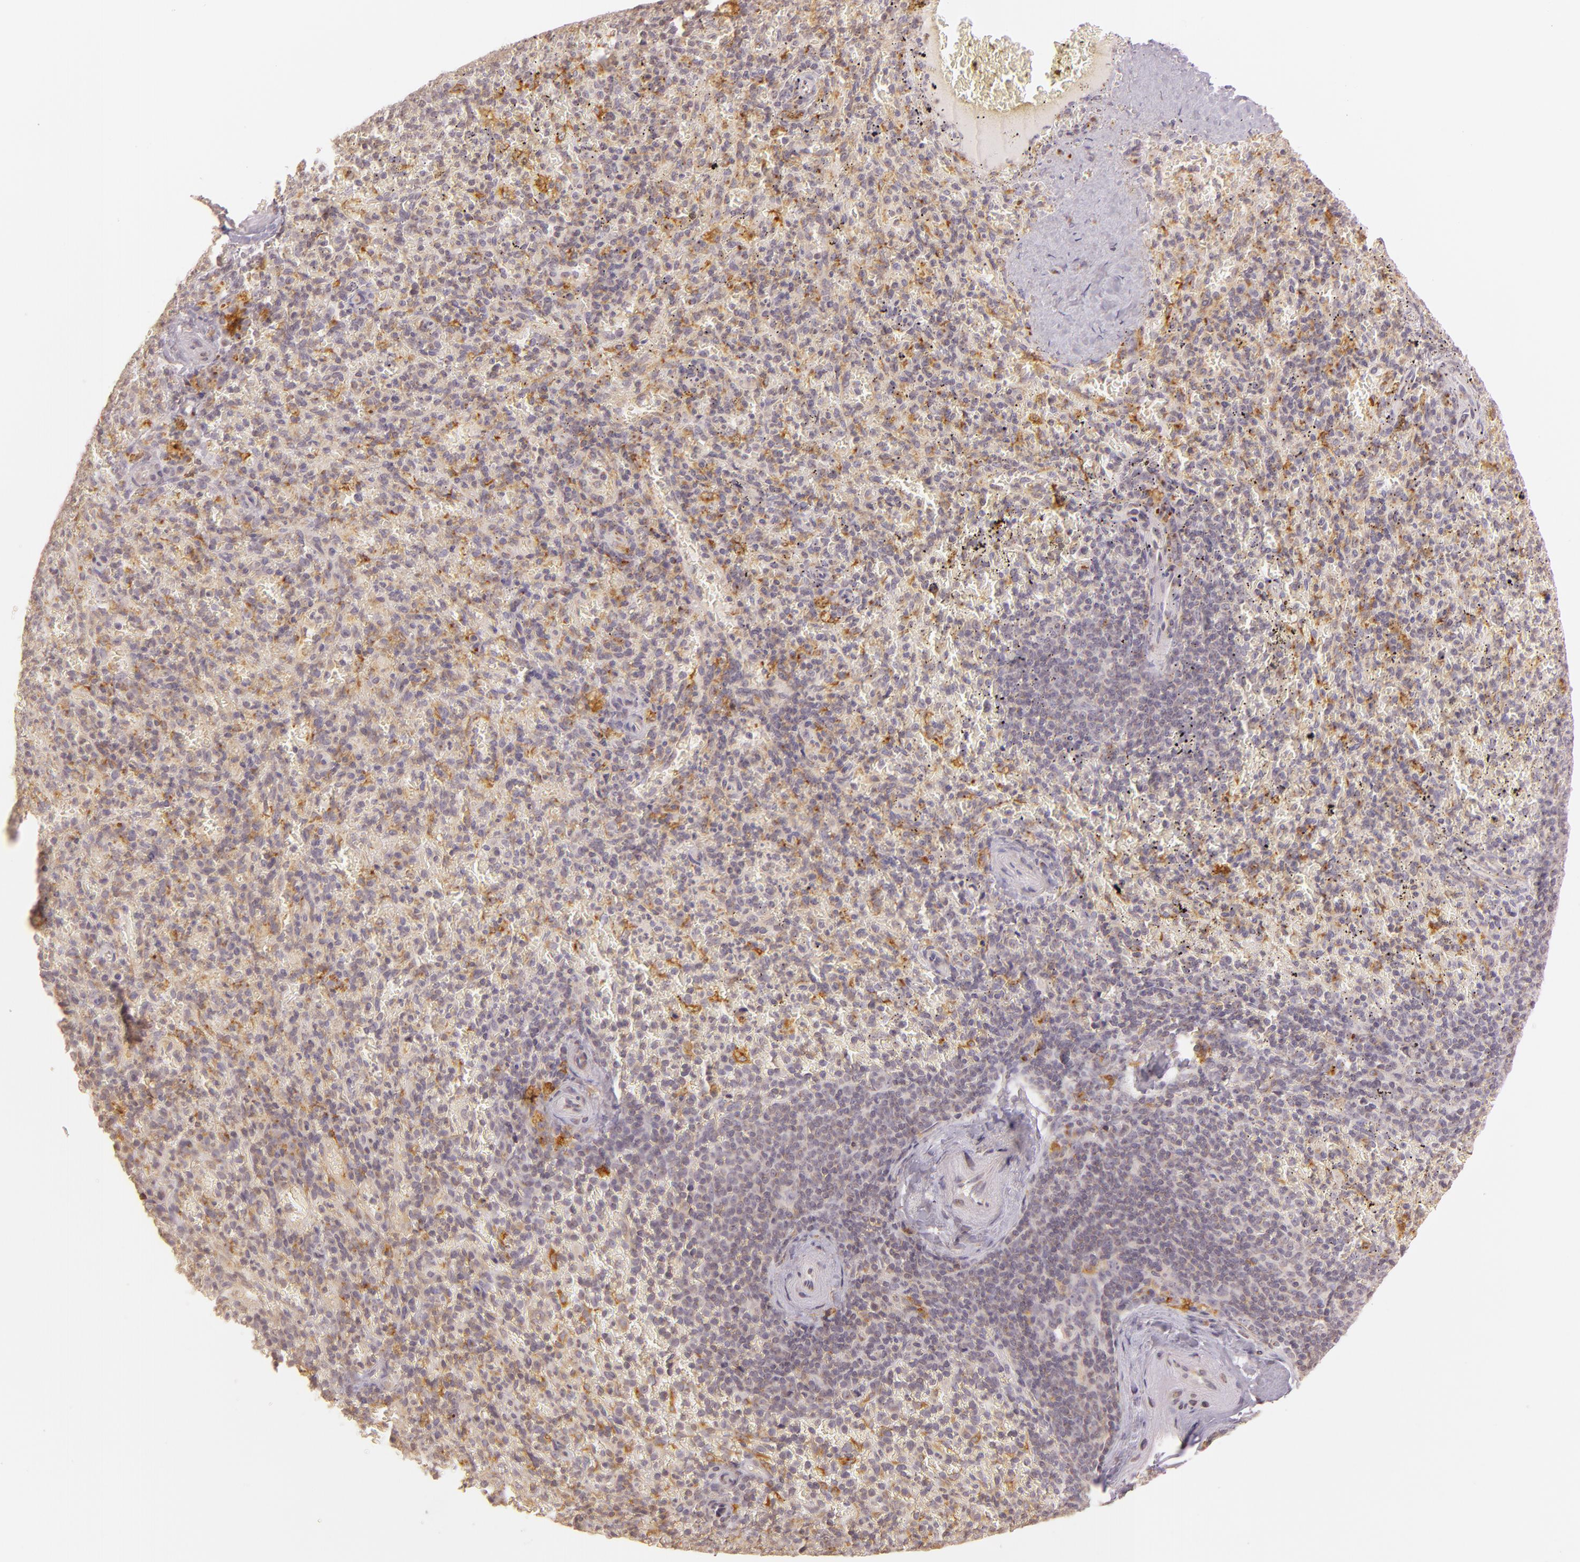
{"staining": {"intensity": "moderate", "quantity": "25%-75%", "location": "cytoplasmic/membranous"}, "tissue": "spleen", "cell_type": "Cells in red pulp", "image_type": "normal", "snomed": [{"axis": "morphology", "description": "Normal tissue, NOS"}, {"axis": "topography", "description": "Spleen"}], "caption": "Protein staining demonstrates moderate cytoplasmic/membranous positivity in approximately 25%-75% of cells in red pulp in benign spleen. (IHC, brightfield microscopy, high magnification).", "gene": "LGMN", "patient": {"sex": "female", "age": 50}}